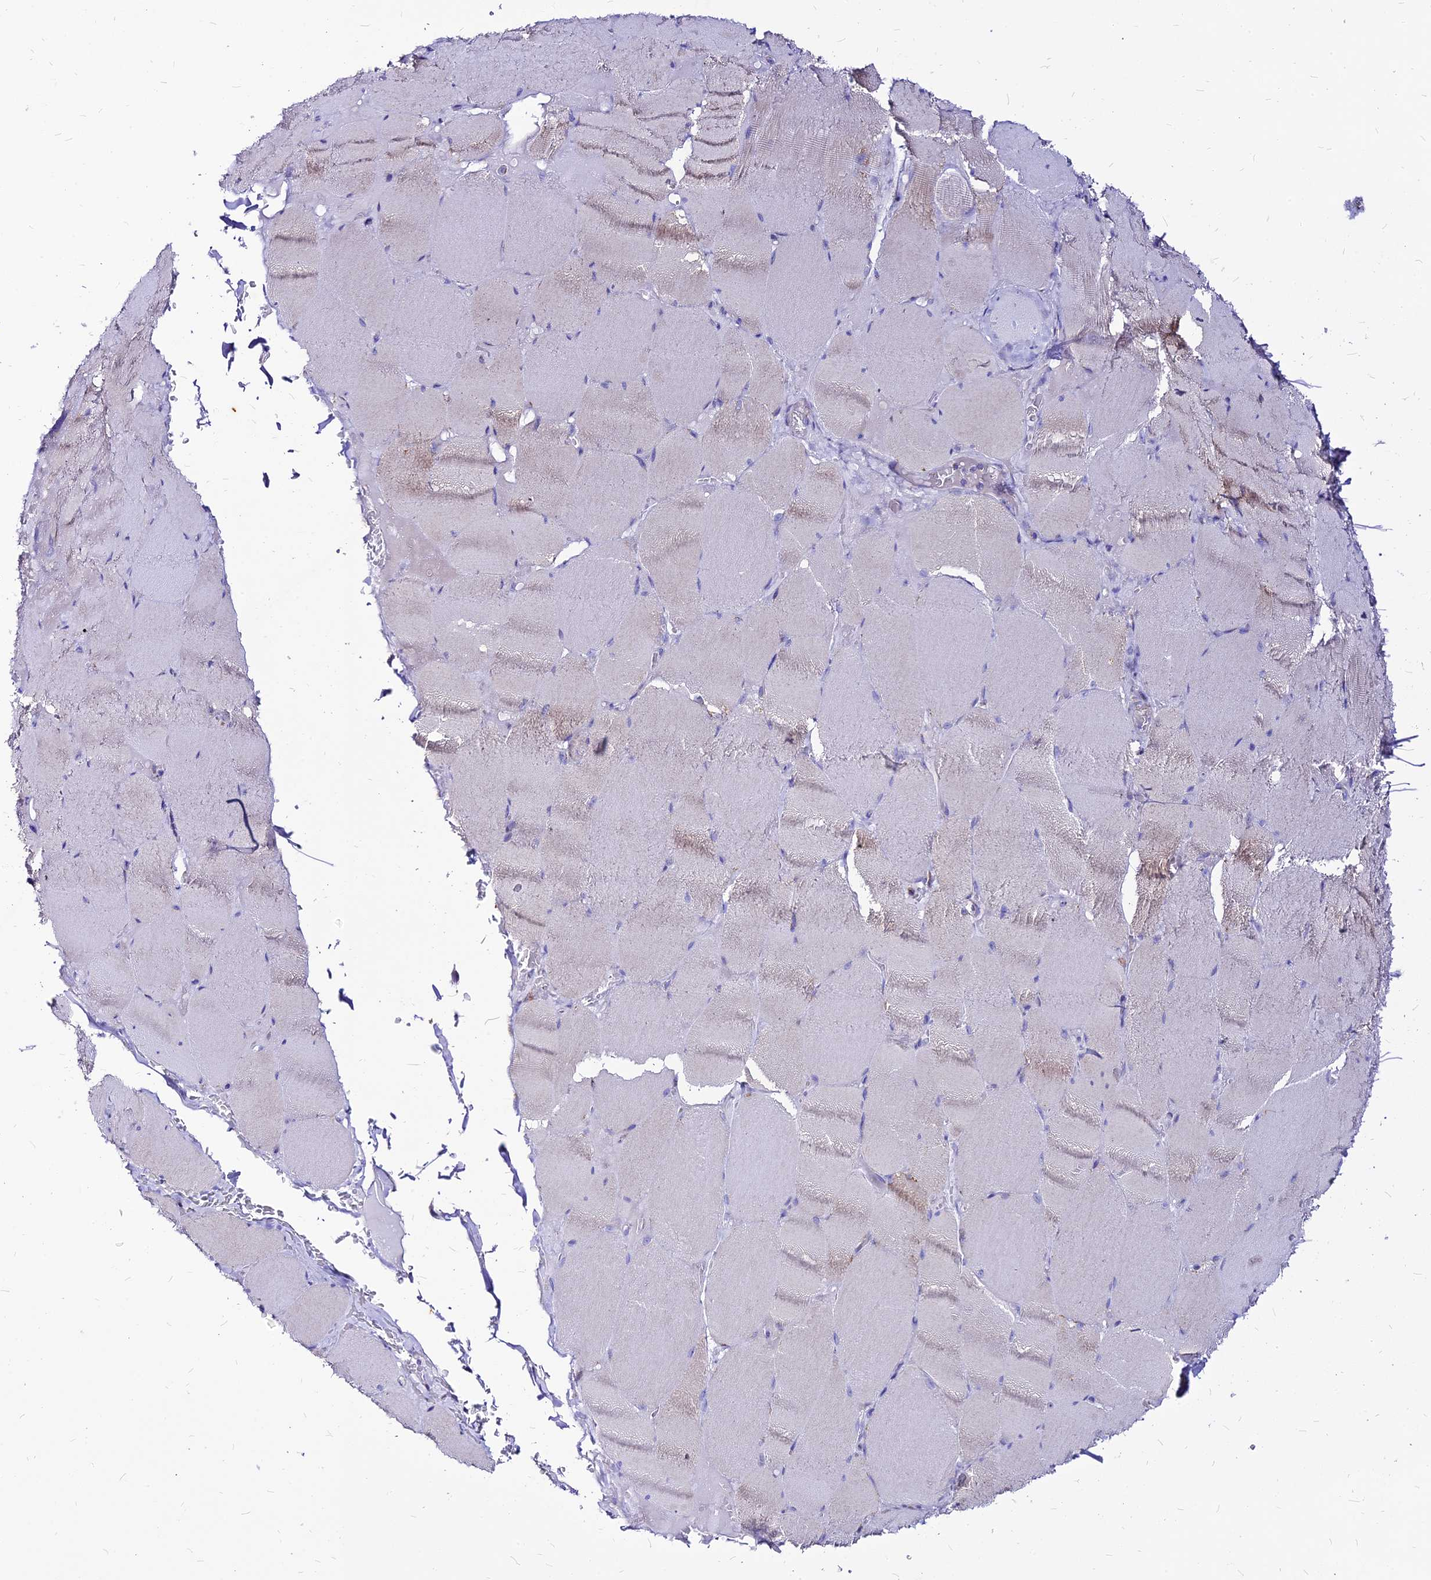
{"staining": {"intensity": "weak", "quantity": "<25%", "location": "cytoplasmic/membranous"}, "tissue": "skeletal muscle", "cell_type": "Myocytes", "image_type": "normal", "snomed": [{"axis": "morphology", "description": "Normal tissue, NOS"}, {"axis": "topography", "description": "Skeletal muscle"}, {"axis": "topography", "description": "Head-Neck"}], "caption": "The histopathology image shows no staining of myocytes in normal skeletal muscle. Brightfield microscopy of immunohistochemistry (IHC) stained with DAB (3,3'-diaminobenzidine) (brown) and hematoxylin (blue), captured at high magnification.", "gene": "ECI1", "patient": {"sex": "male", "age": 66}}